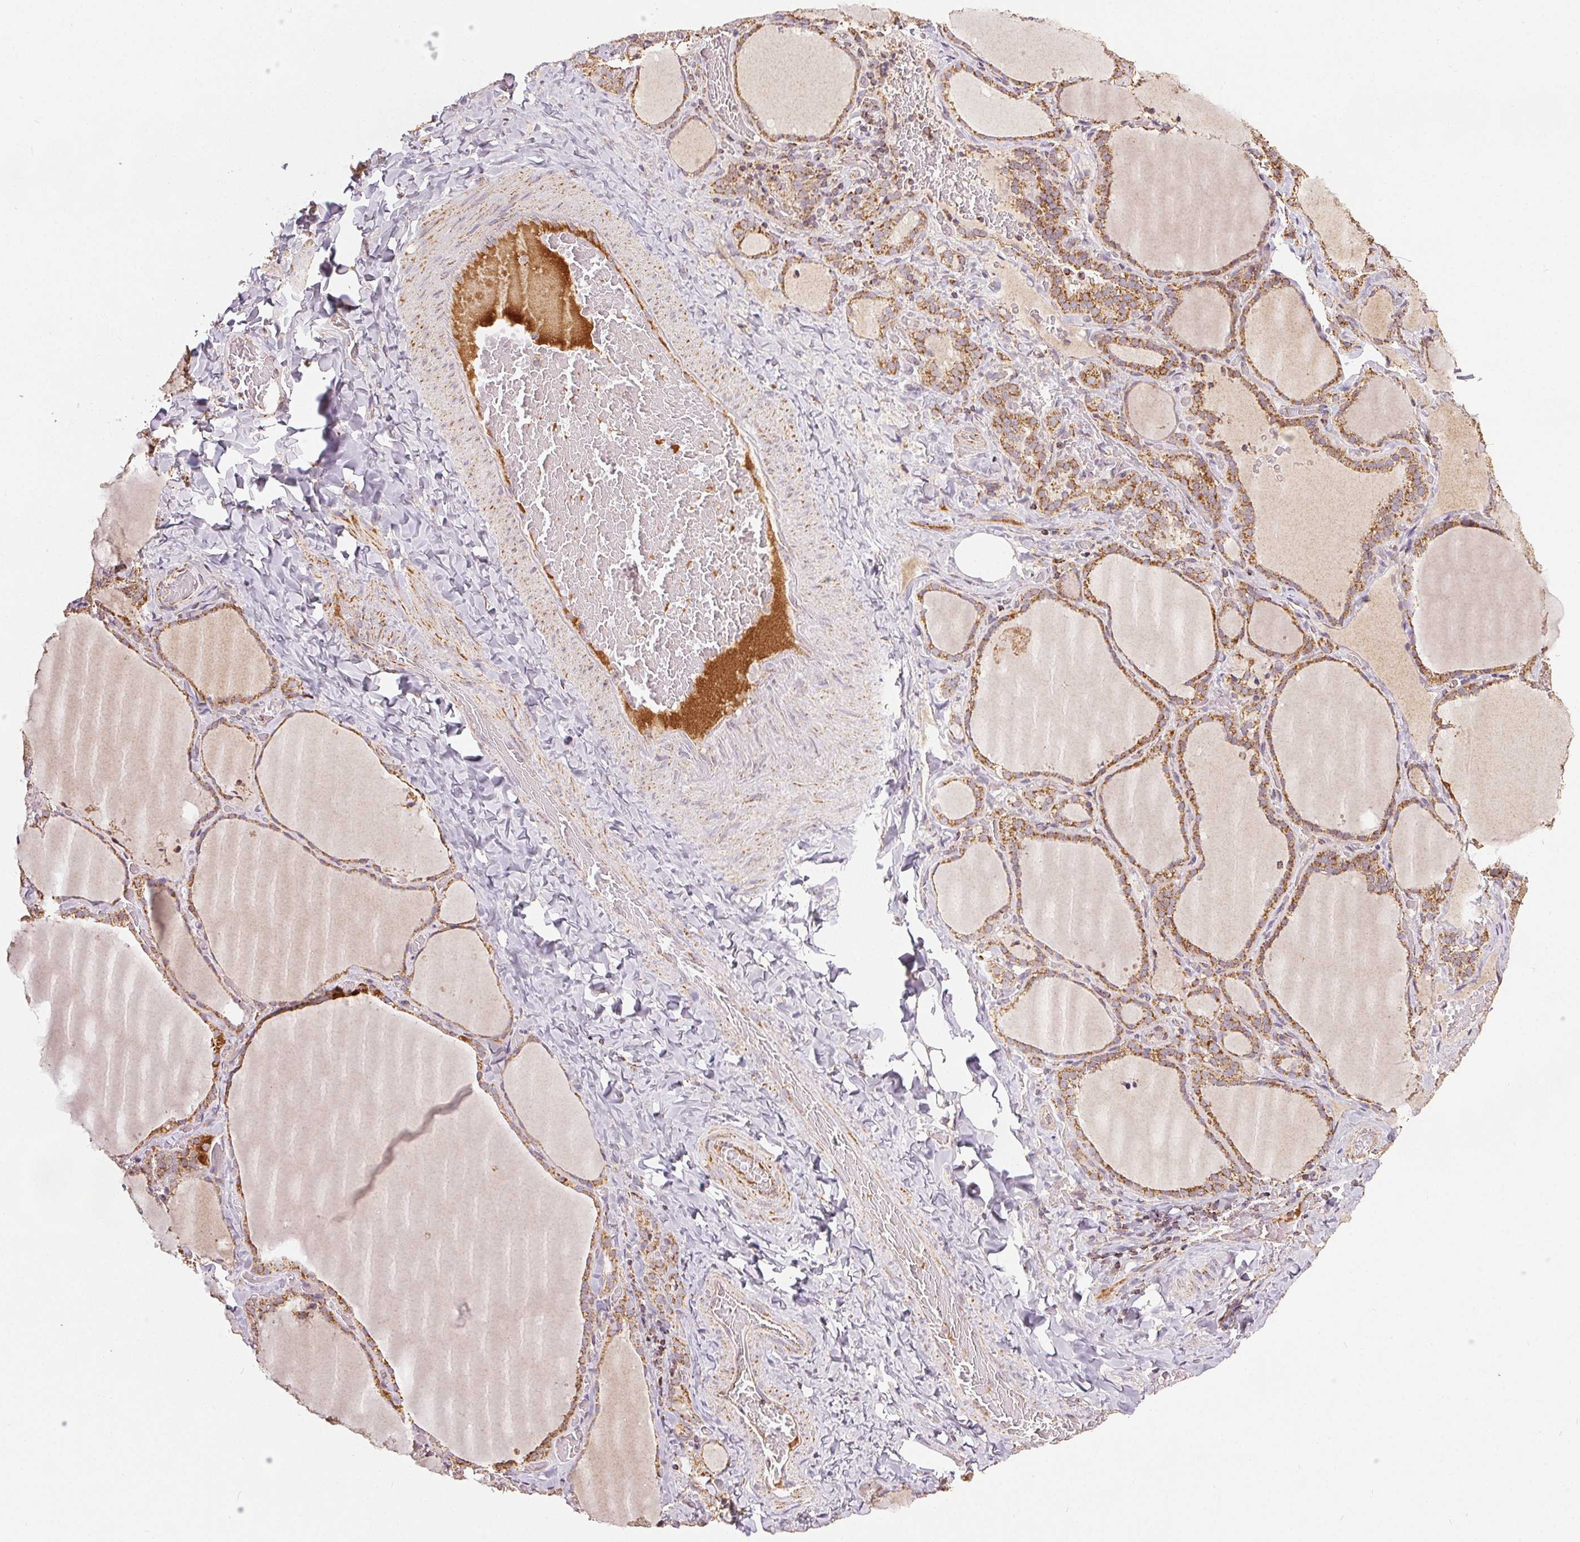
{"staining": {"intensity": "moderate", "quantity": ">75%", "location": "cytoplasmic/membranous"}, "tissue": "thyroid gland", "cell_type": "Glandular cells", "image_type": "normal", "snomed": [{"axis": "morphology", "description": "Normal tissue, NOS"}, {"axis": "topography", "description": "Thyroid gland"}], "caption": "Moderate cytoplasmic/membranous positivity for a protein is appreciated in about >75% of glandular cells of normal thyroid gland using immunohistochemistry (IHC).", "gene": "SDHB", "patient": {"sex": "female", "age": 22}}